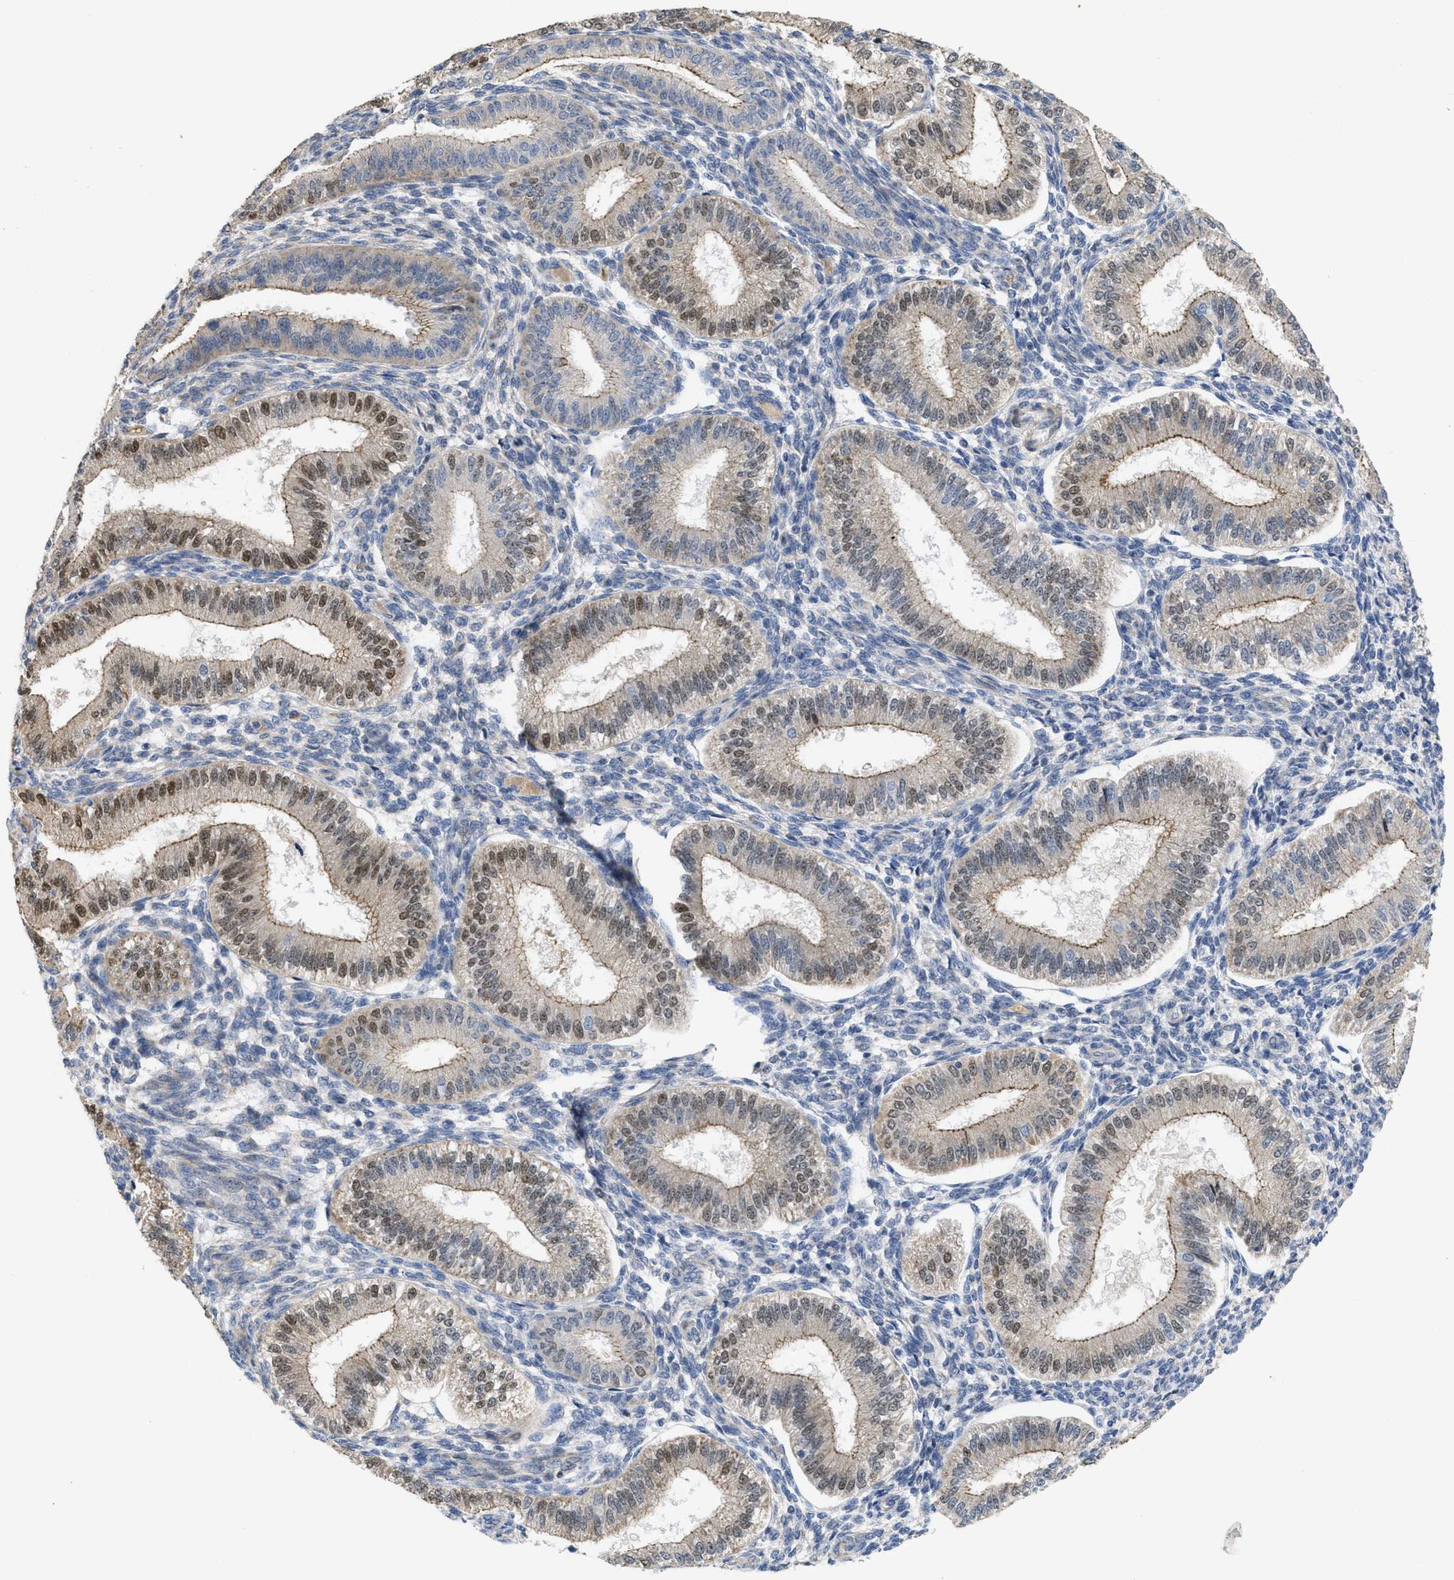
{"staining": {"intensity": "weak", "quantity": "<25%", "location": "cytoplasmic/membranous"}, "tissue": "endometrium", "cell_type": "Cells in endometrial stroma", "image_type": "normal", "snomed": [{"axis": "morphology", "description": "Normal tissue, NOS"}, {"axis": "topography", "description": "Endometrium"}], "caption": "This is an IHC histopathology image of normal human endometrium. There is no staining in cells in endometrial stroma.", "gene": "CDPF1", "patient": {"sex": "female", "age": 39}}